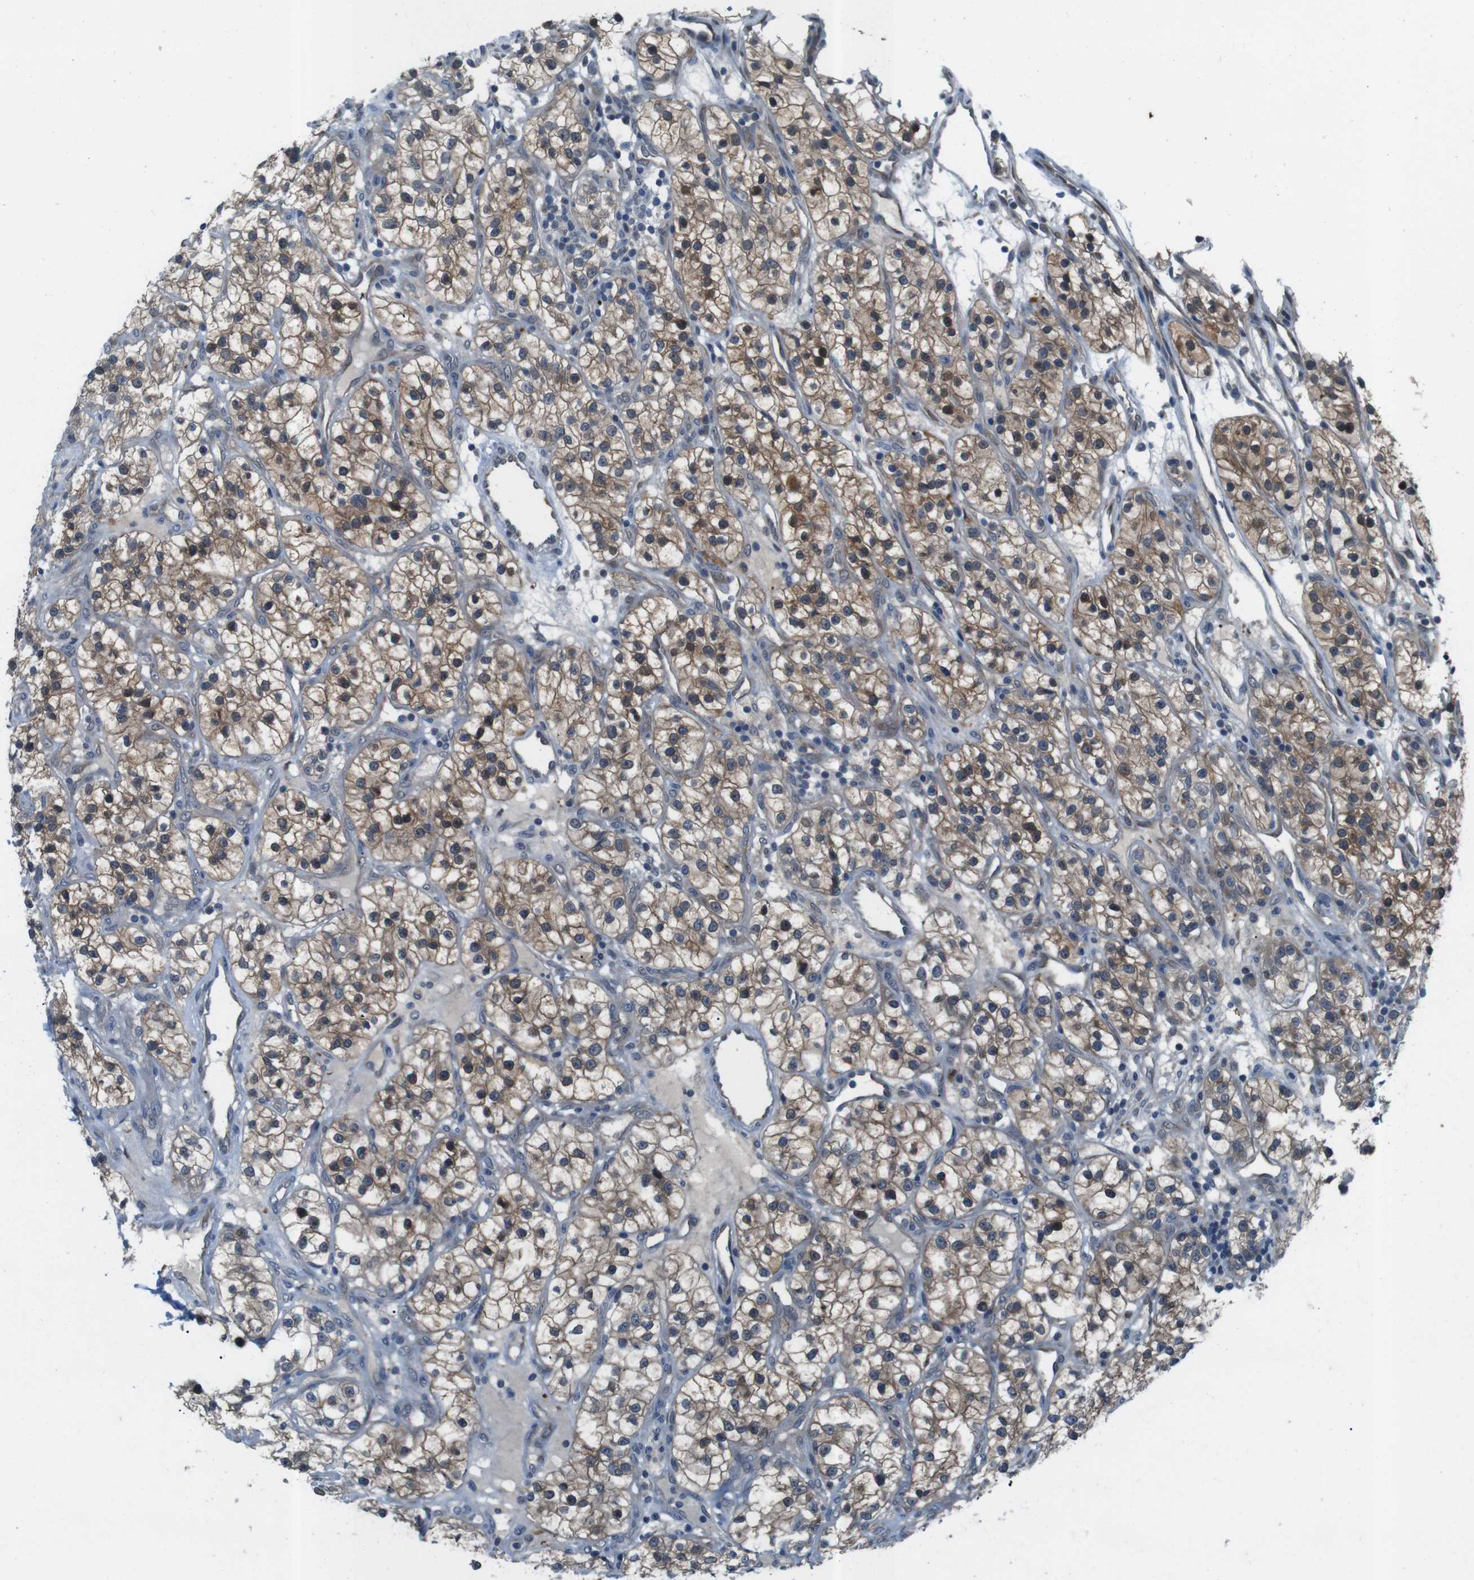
{"staining": {"intensity": "moderate", "quantity": ">75%", "location": "cytoplasmic/membranous,nuclear"}, "tissue": "renal cancer", "cell_type": "Tumor cells", "image_type": "cancer", "snomed": [{"axis": "morphology", "description": "Adenocarcinoma, NOS"}, {"axis": "topography", "description": "Kidney"}], "caption": "Renal cancer (adenocarcinoma) stained for a protein displays moderate cytoplasmic/membranous and nuclear positivity in tumor cells.", "gene": "LRP5", "patient": {"sex": "female", "age": 57}}